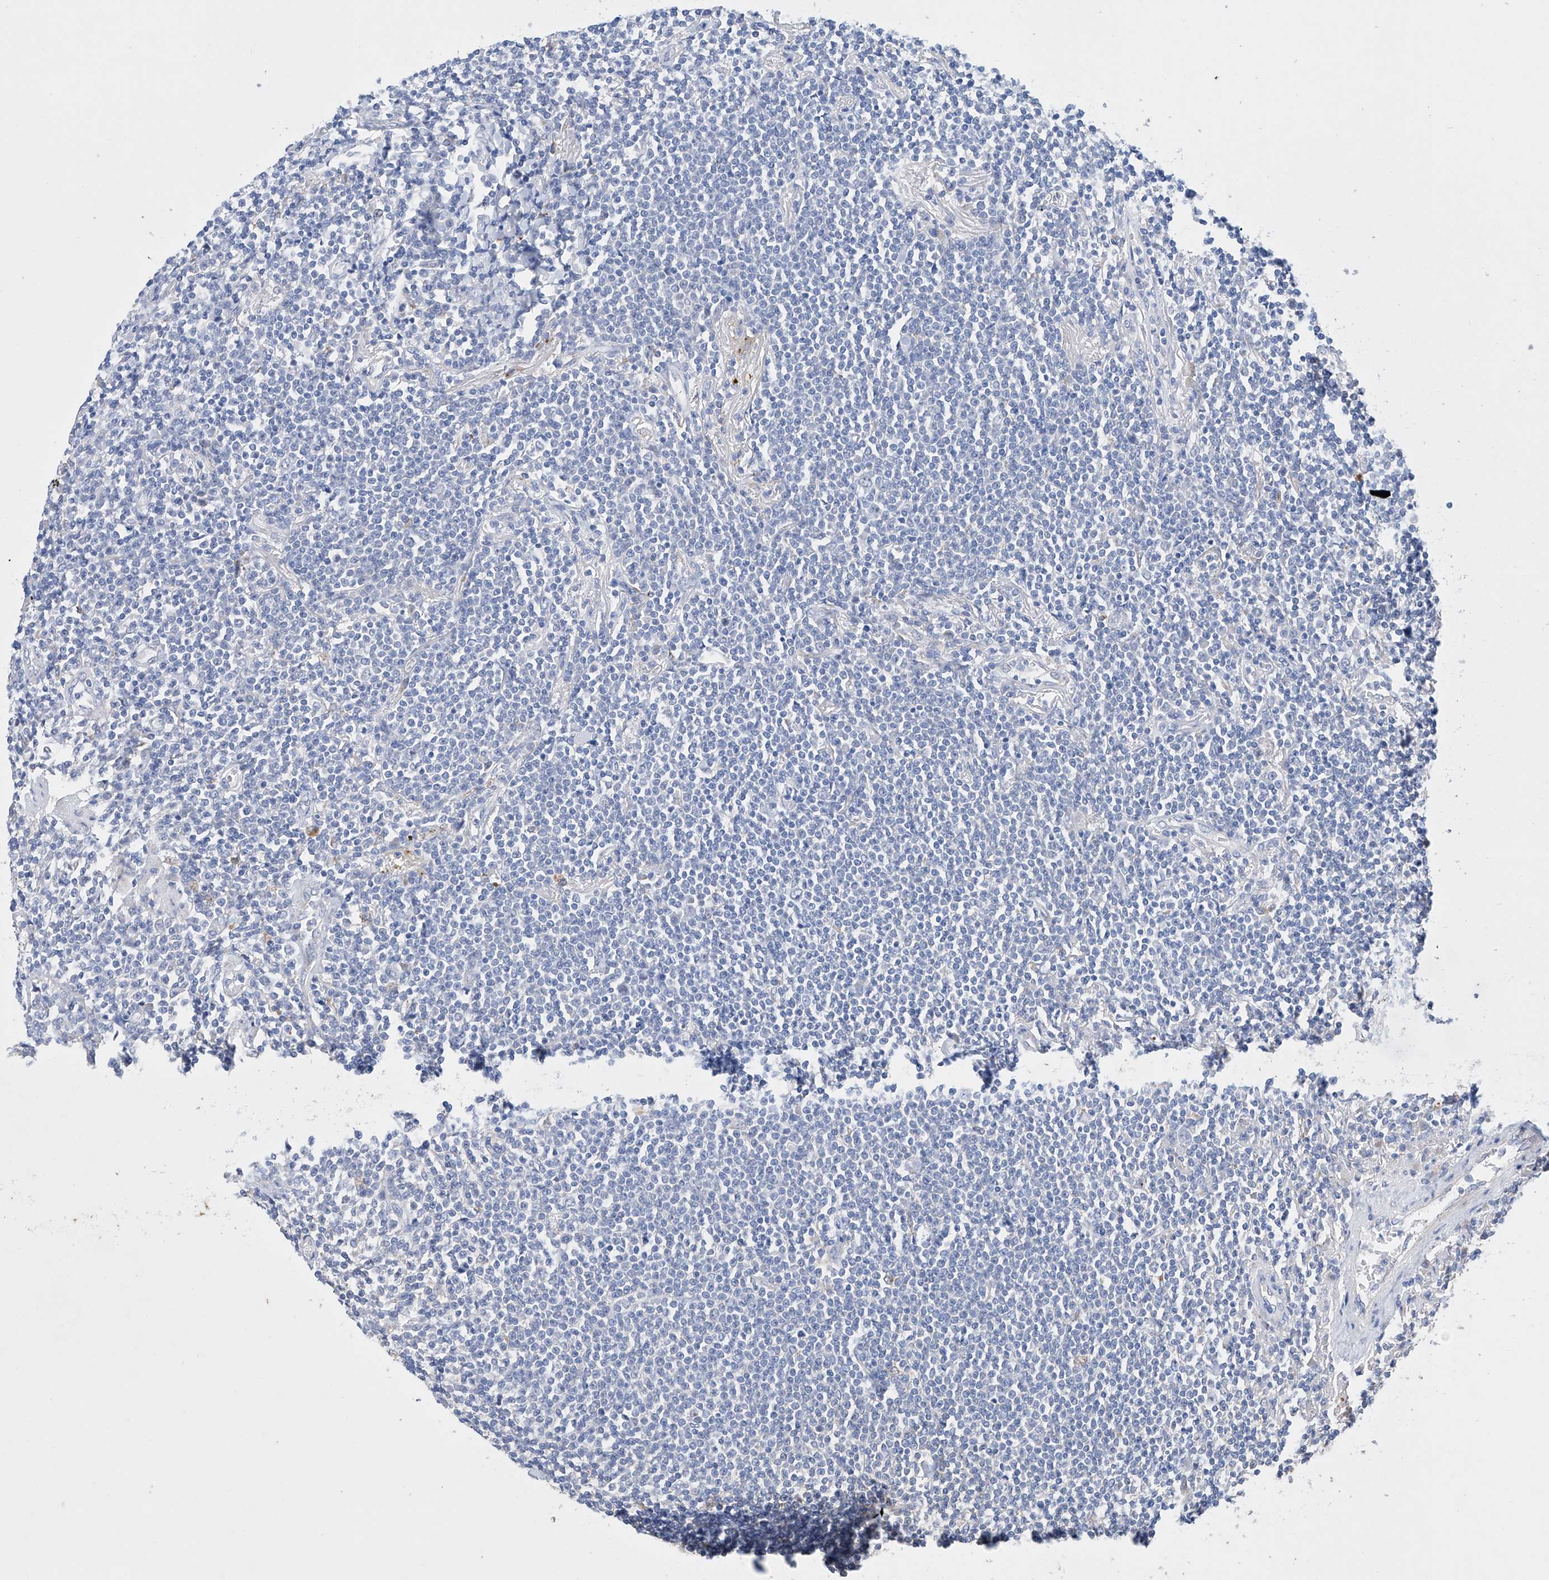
{"staining": {"intensity": "negative", "quantity": "none", "location": "none"}, "tissue": "lymphoma", "cell_type": "Tumor cells", "image_type": "cancer", "snomed": [{"axis": "morphology", "description": "Malignant lymphoma, non-Hodgkin's type, Low grade"}, {"axis": "topography", "description": "Lung"}], "caption": "Immunohistochemistry histopathology image of neoplastic tissue: human lymphoma stained with DAB (3,3'-diaminobenzidine) displays no significant protein expression in tumor cells.", "gene": "AFG1L", "patient": {"sex": "female", "age": 71}}